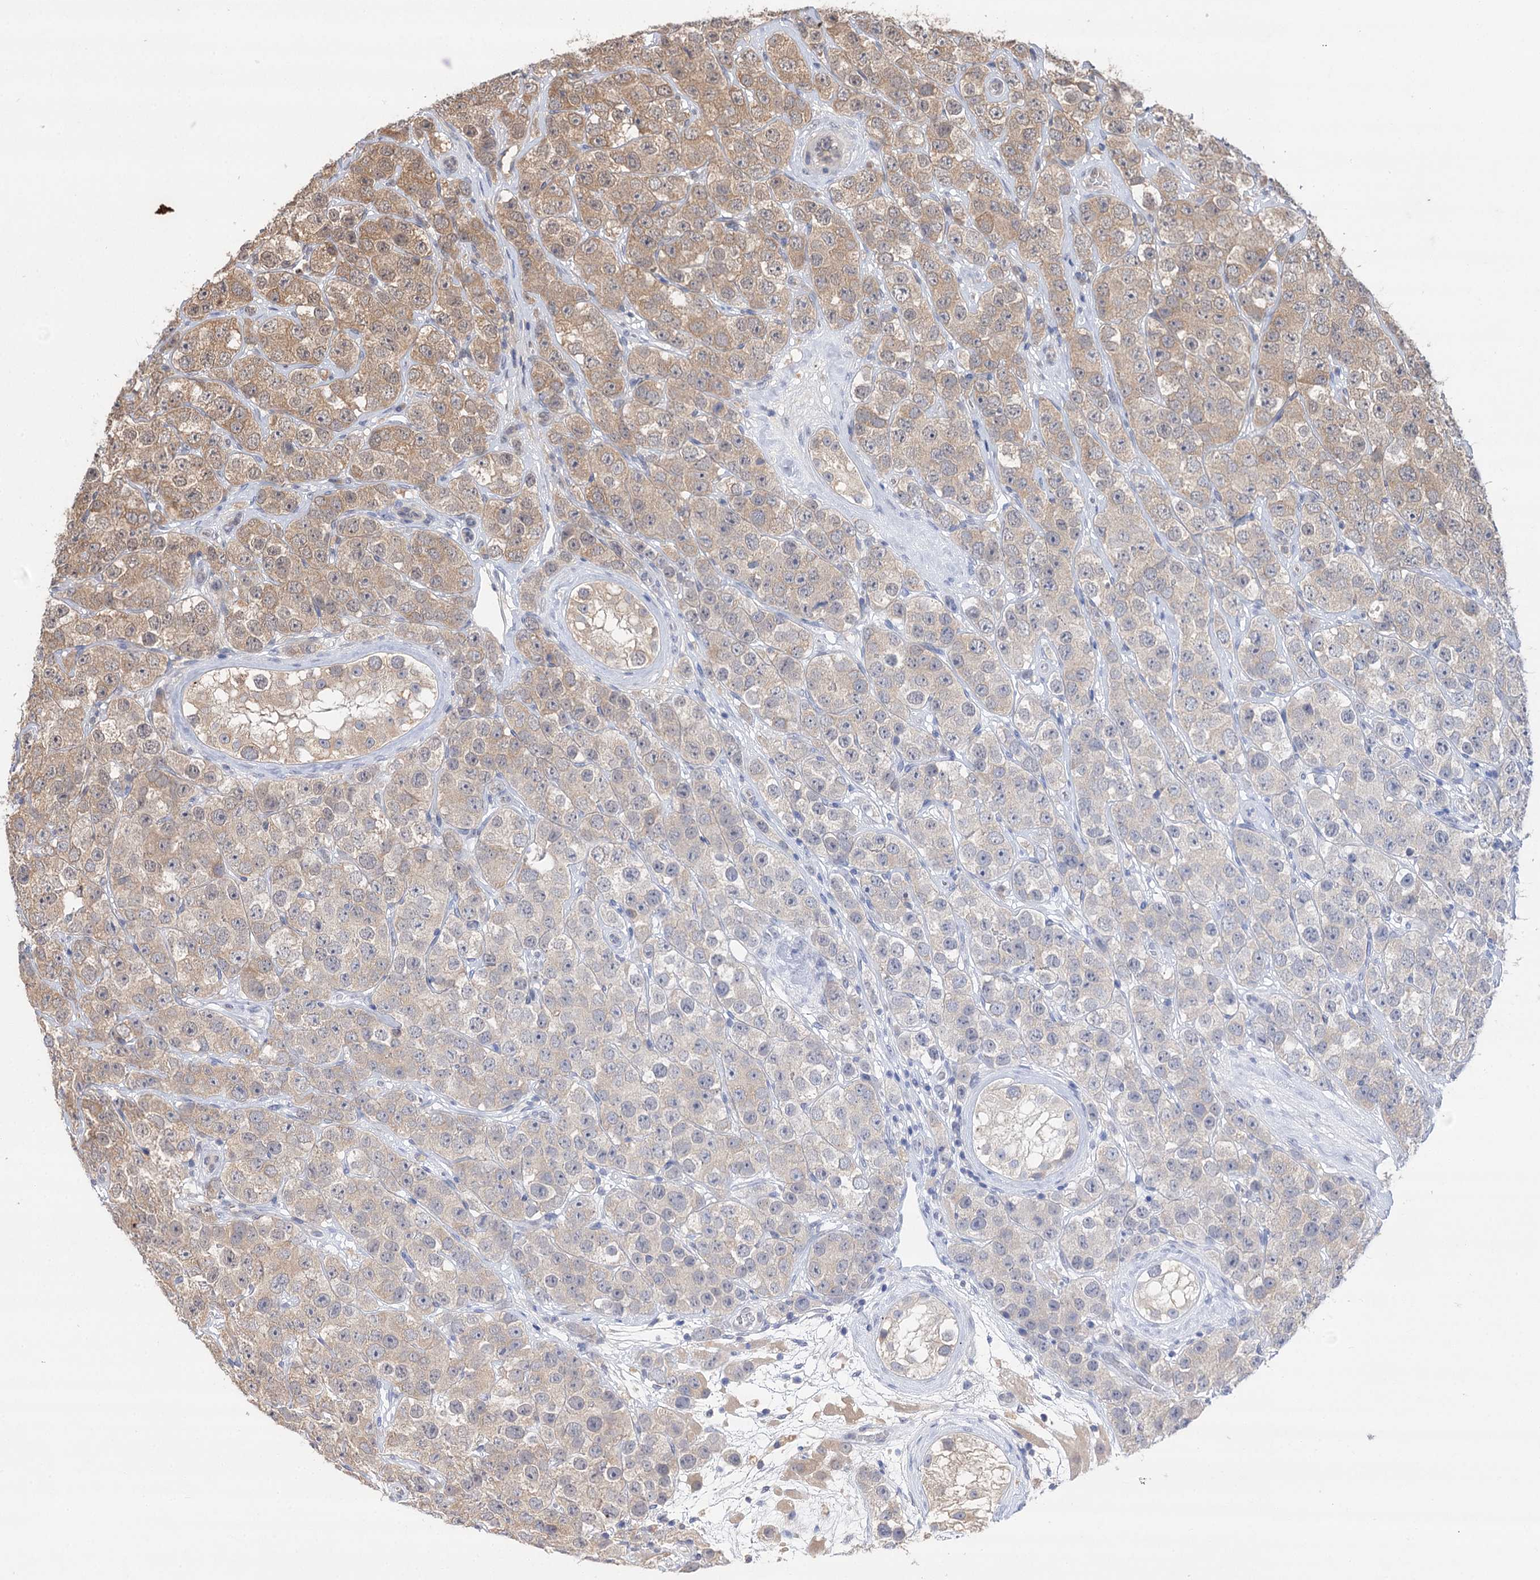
{"staining": {"intensity": "weak", "quantity": "25%-75%", "location": "cytoplasmic/membranous"}, "tissue": "testis cancer", "cell_type": "Tumor cells", "image_type": "cancer", "snomed": [{"axis": "morphology", "description": "Seminoma, NOS"}, {"axis": "topography", "description": "Testis"}], "caption": "Tumor cells show weak cytoplasmic/membranous positivity in about 25%-75% of cells in testis cancer (seminoma).", "gene": "FBXW8", "patient": {"sex": "male", "age": 28}}